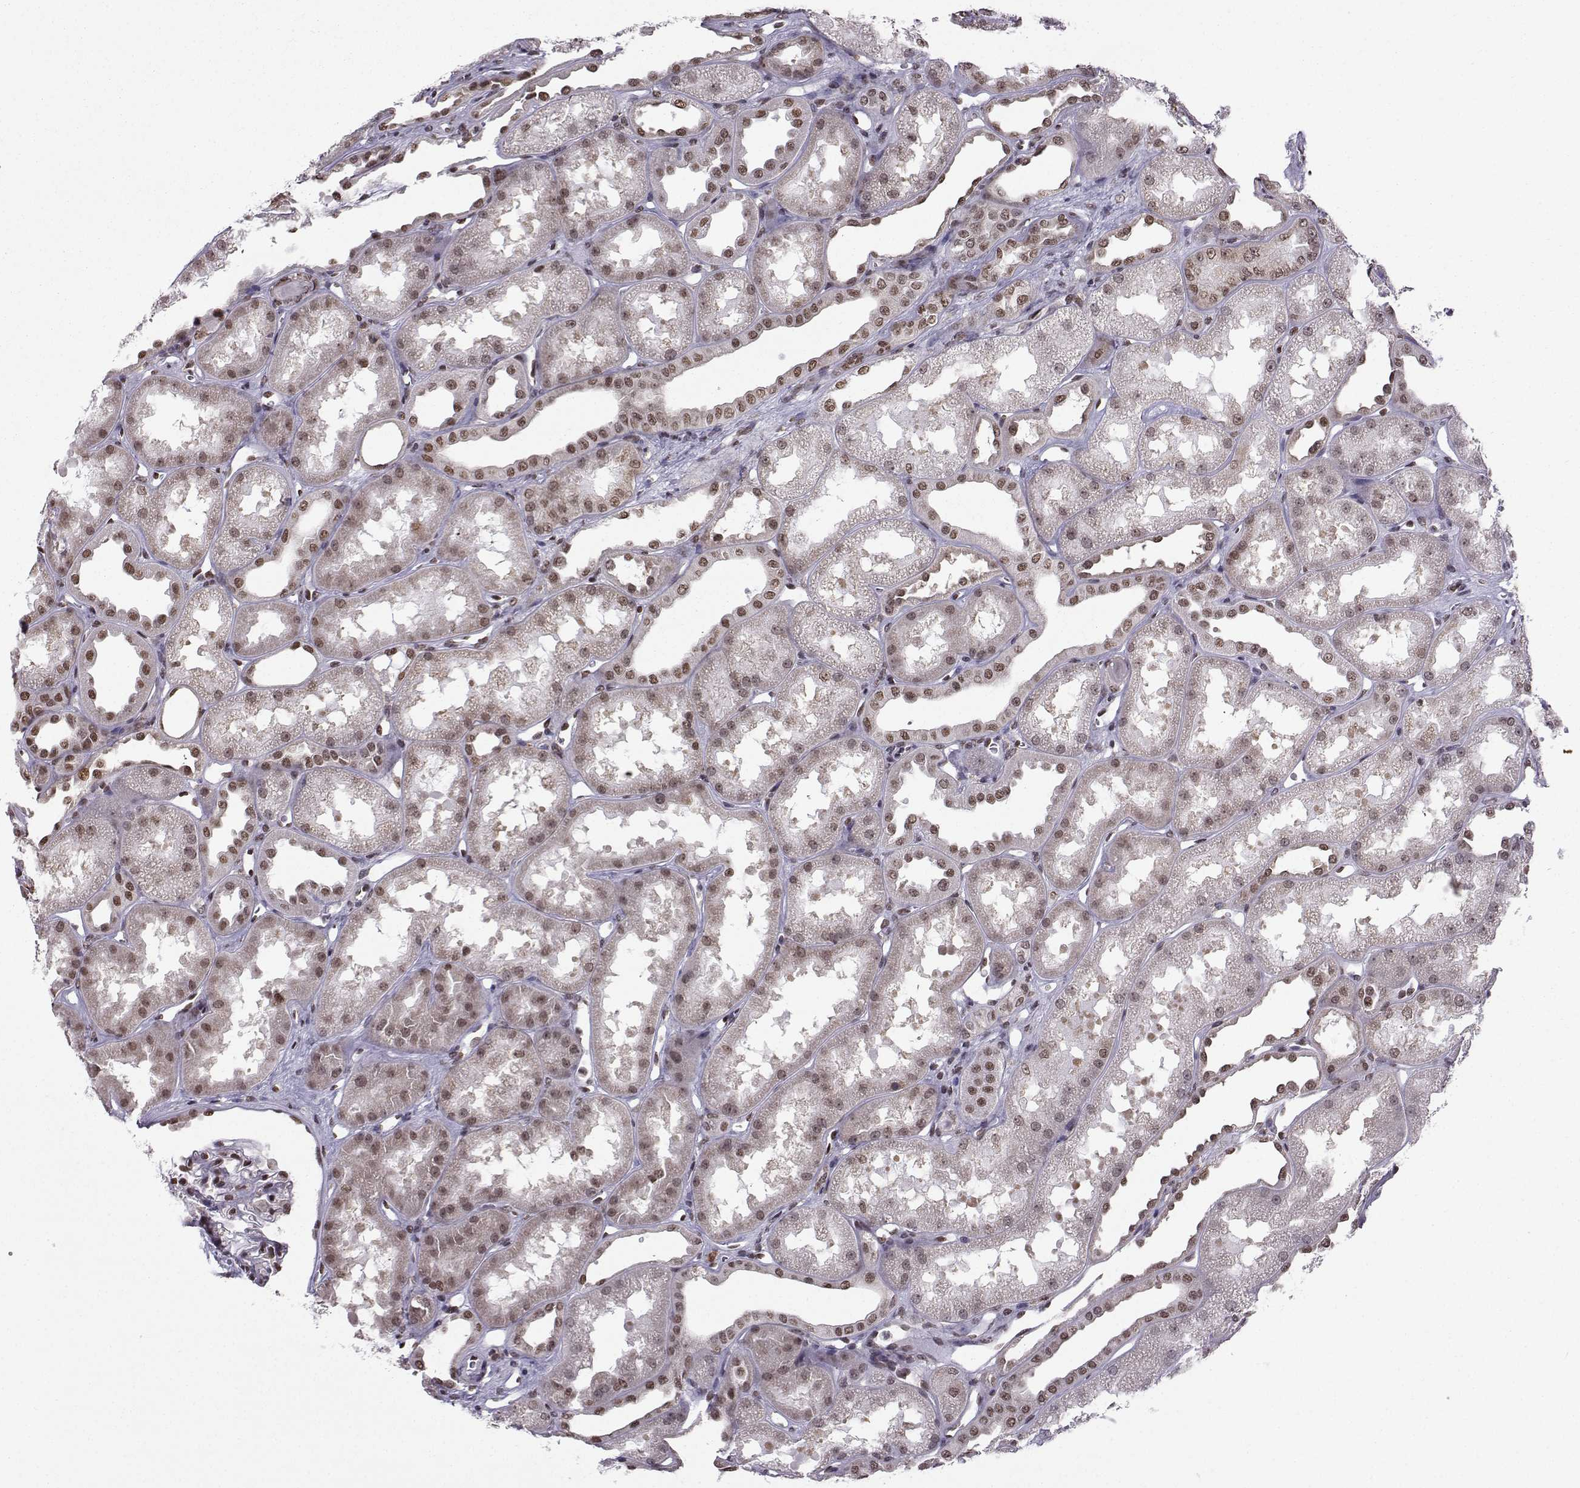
{"staining": {"intensity": "moderate", "quantity": "<25%", "location": "nuclear"}, "tissue": "kidney", "cell_type": "Cells in glomeruli", "image_type": "normal", "snomed": [{"axis": "morphology", "description": "Normal tissue, NOS"}, {"axis": "topography", "description": "Kidney"}], "caption": "Protein staining of benign kidney reveals moderate nuclear positivity in about <25% of cells in glomeruli. (brown staining indicates protein expression, while blue staining denotes nuclei).", "gene": "EZH1", "patient": {"sex": "male", "age": 61}}